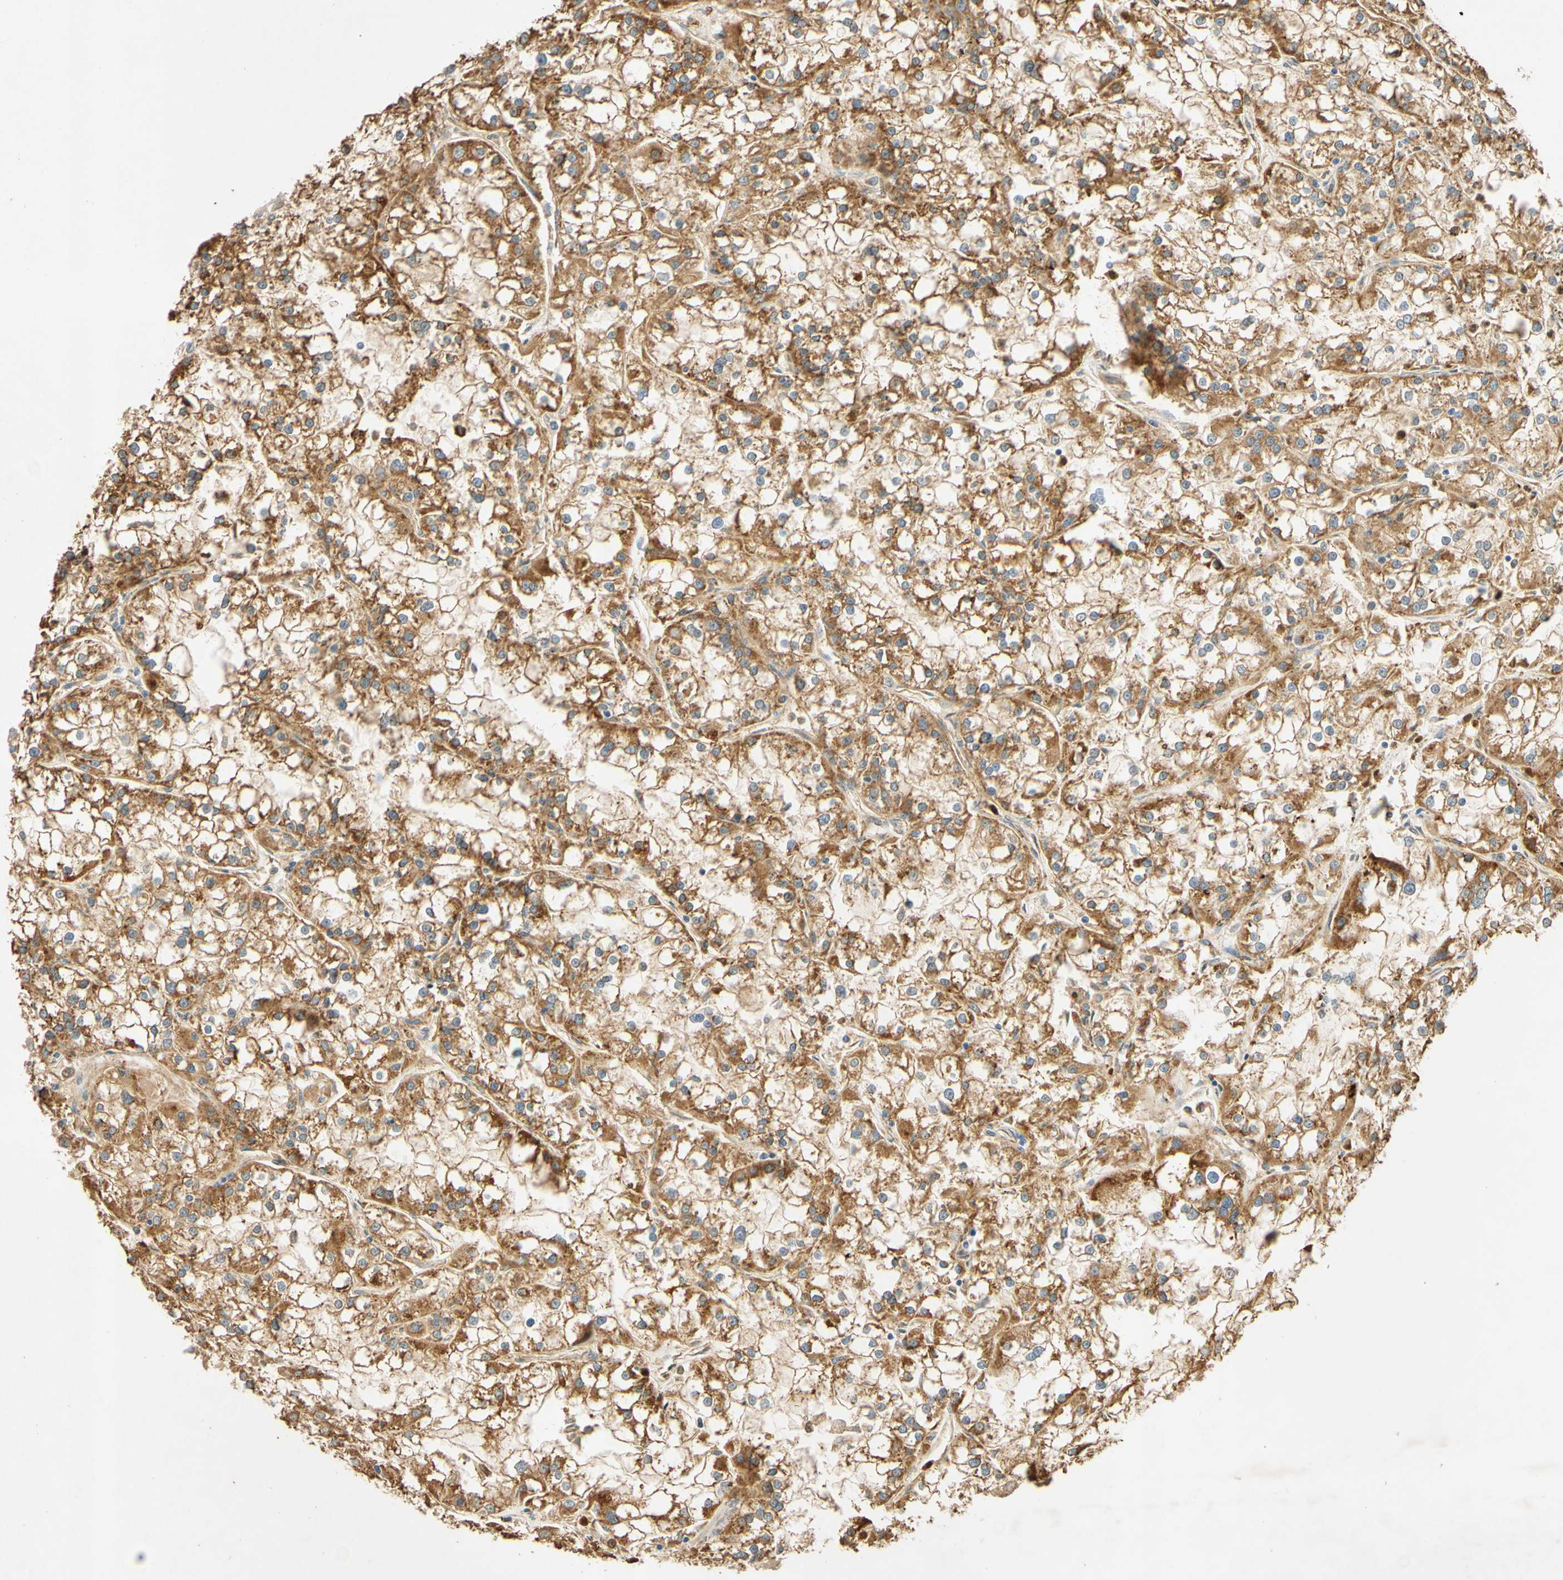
{"staining": {"intensity": "moderate", "quantity": ">75%", "location": "cytoplasmic/membranous"}, "tissue": "renal cancer", "cell_type": "Tumor cells", "image_type": "cancer", "snomed": [{"axis": "morphology", "description": "Adenocarcinoma, NOS"}, {"axis": "topography", "description": "Kidney"}], "caption": "Adenocarcinoma (renal) stained with IHC displays moderate cytoplasmic/membranous positivity in about >75% of tumor cells. (DAB (3,3'-diaminobenzidine) = brown stain, brightfield microscopy at high magnification).", "gene": "ENTREP2", "patient": {"sex": "female", "age": 52}}